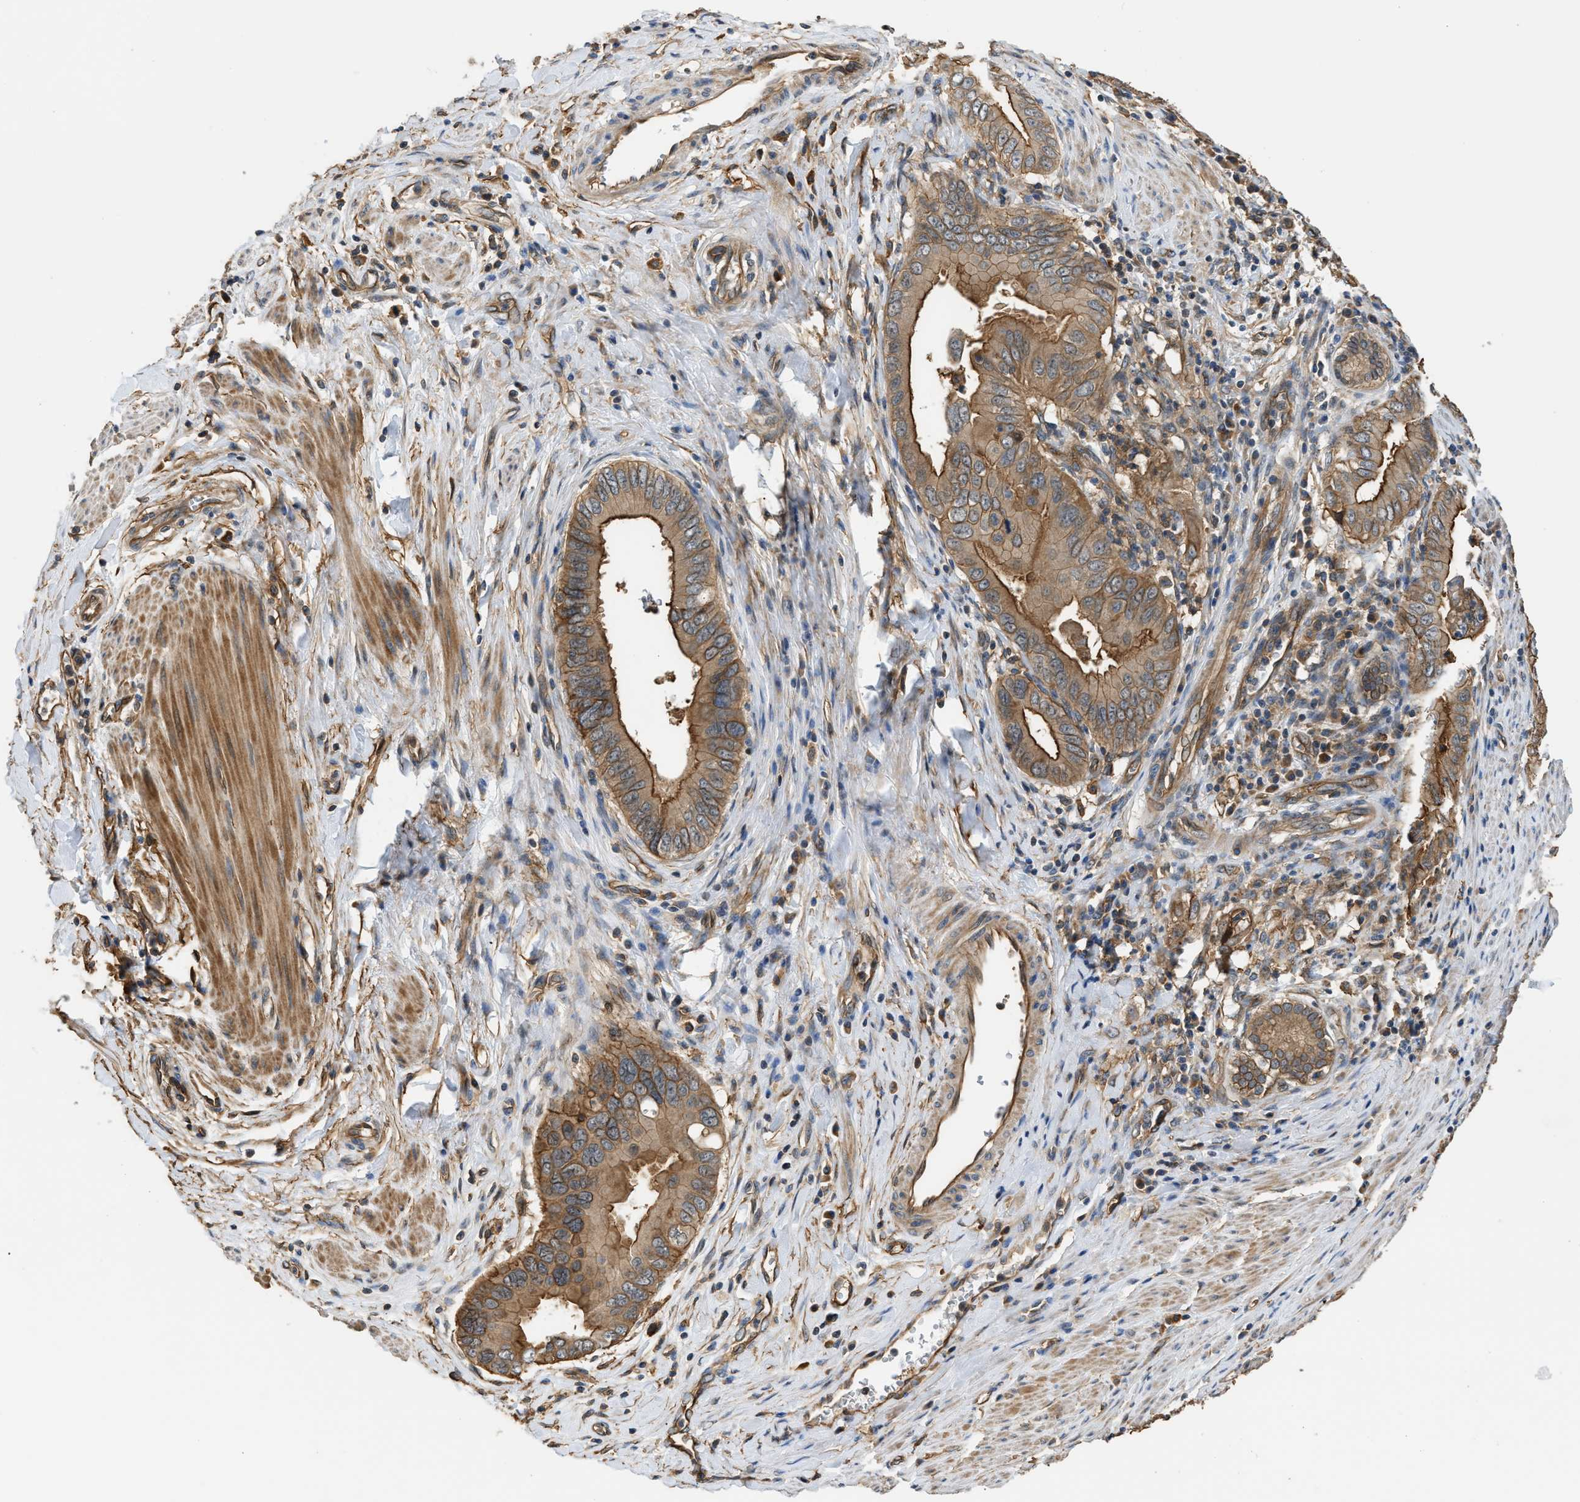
{"staining": {"intensity": "moderate", "quantity": ">75%", "location": "cytoplasmic/membranous"}, "tissue": "pancreatic cancer", "cell_type": "Tumor cells", "image_type": "cancer", "snomed": [{"axis": "morphology", "description": "Normal tissue, NOS"}, {"axis": "topography", "description": "Lymph node"}], "caption": "High-power microscopy captured an IHC micrograph of pancreatic cancer, revealing moderate cytoplasmic/membranous staining in about >75% of tumor cells.", "gene": "DDHD2", "patient": {"sex": "male", "age": 50}}